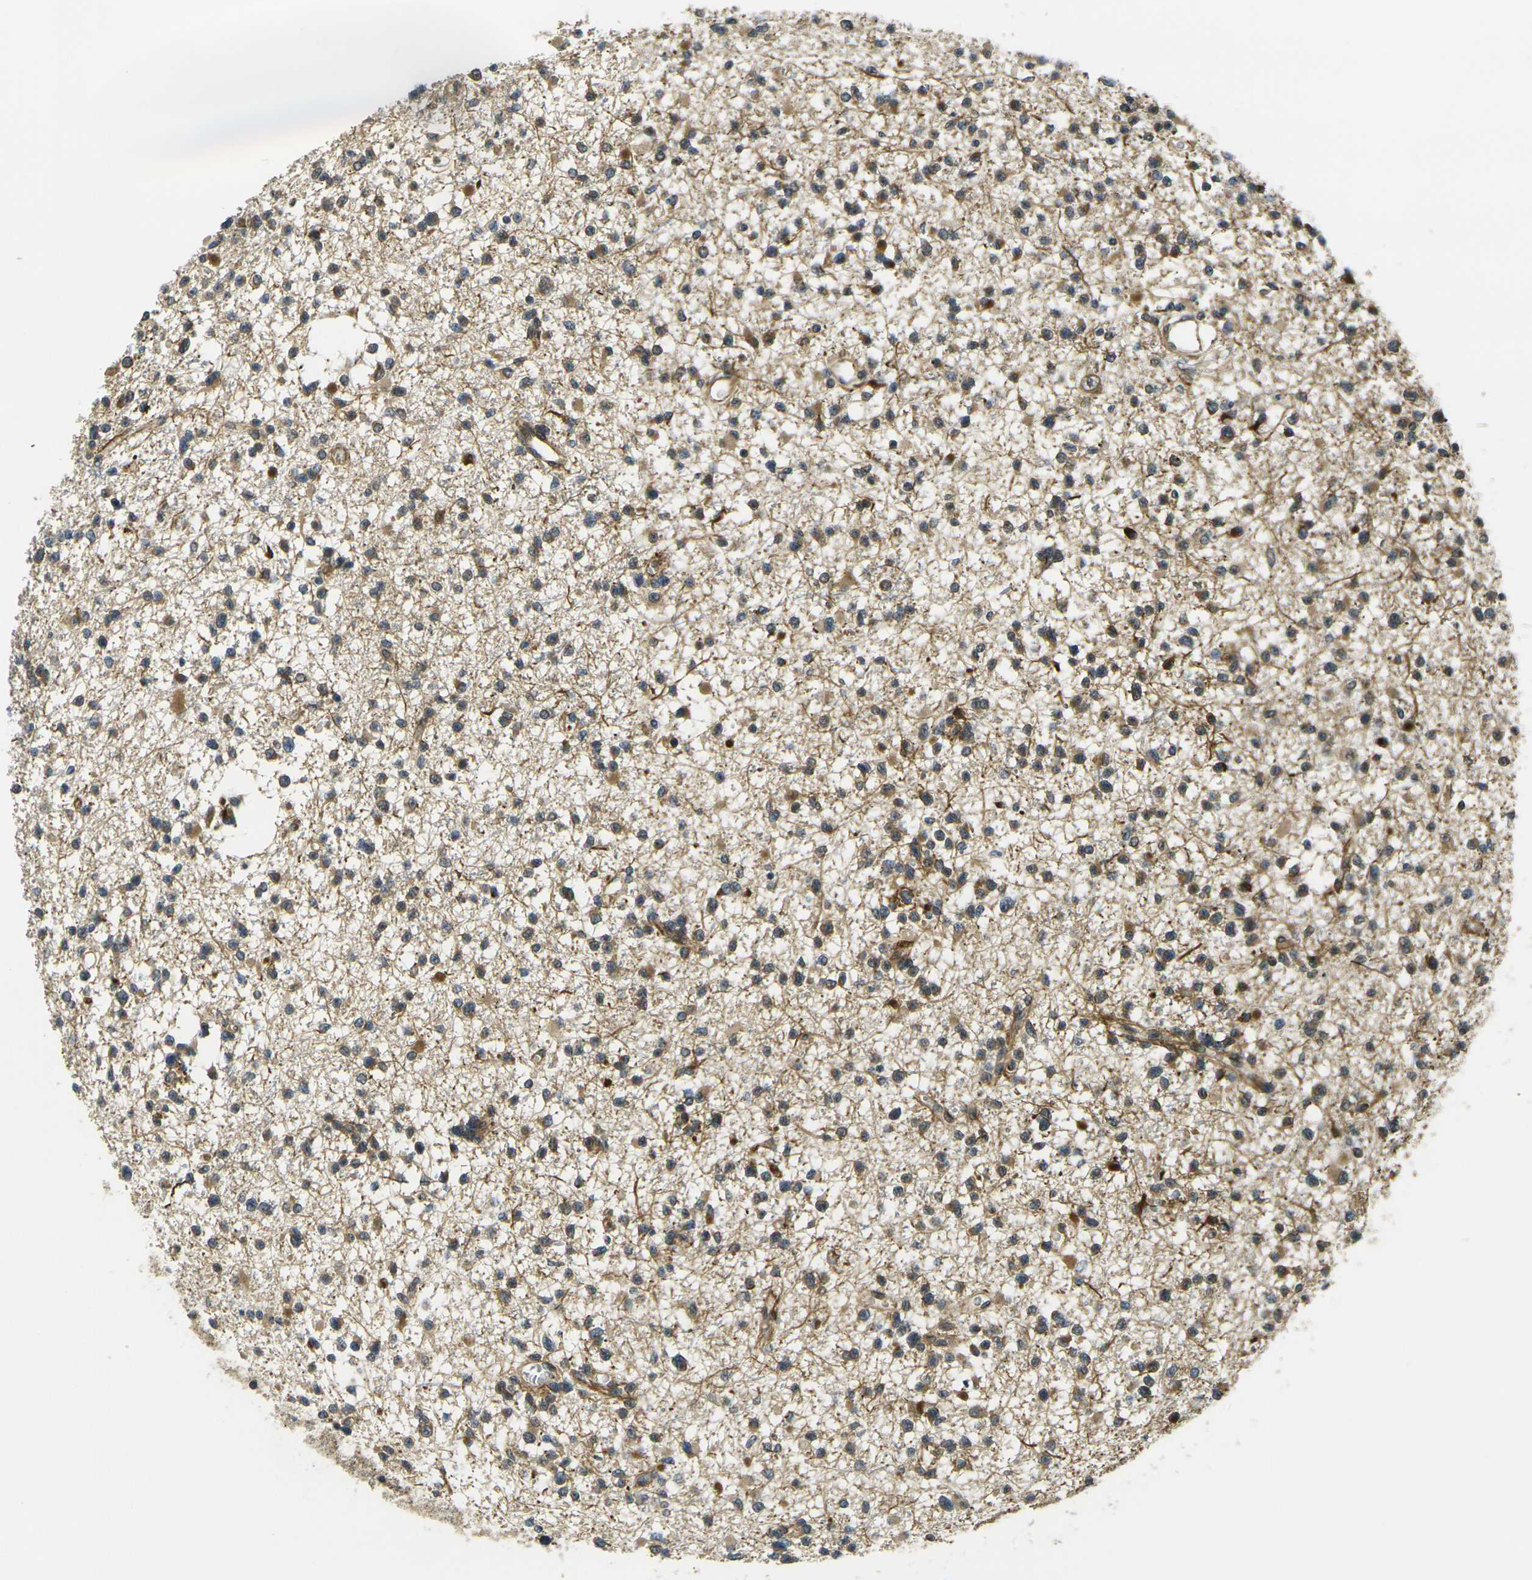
{"staining": {"intensity": "moderate", "quantity": "25%-75%", "location": "cytoplasmic/membranous"}, "tissue": "glioma", "cell_type": "Tumor cells", "image_type": "cancer", "snomed": [{"axis": "morphology", "description": "Glioma, malignant, Low grade"}, {"axis": "topography", "description": "Brain"}], "caption": "Immunohistochemical staining of human malignant glioma (low-grade) reveals medium levels of moderate cytoplasmic/membranous positivity in approximately 25%-75% of tumor cells.", "gene": "FUT11", "patient": {"sex": "female", "age": 22}}